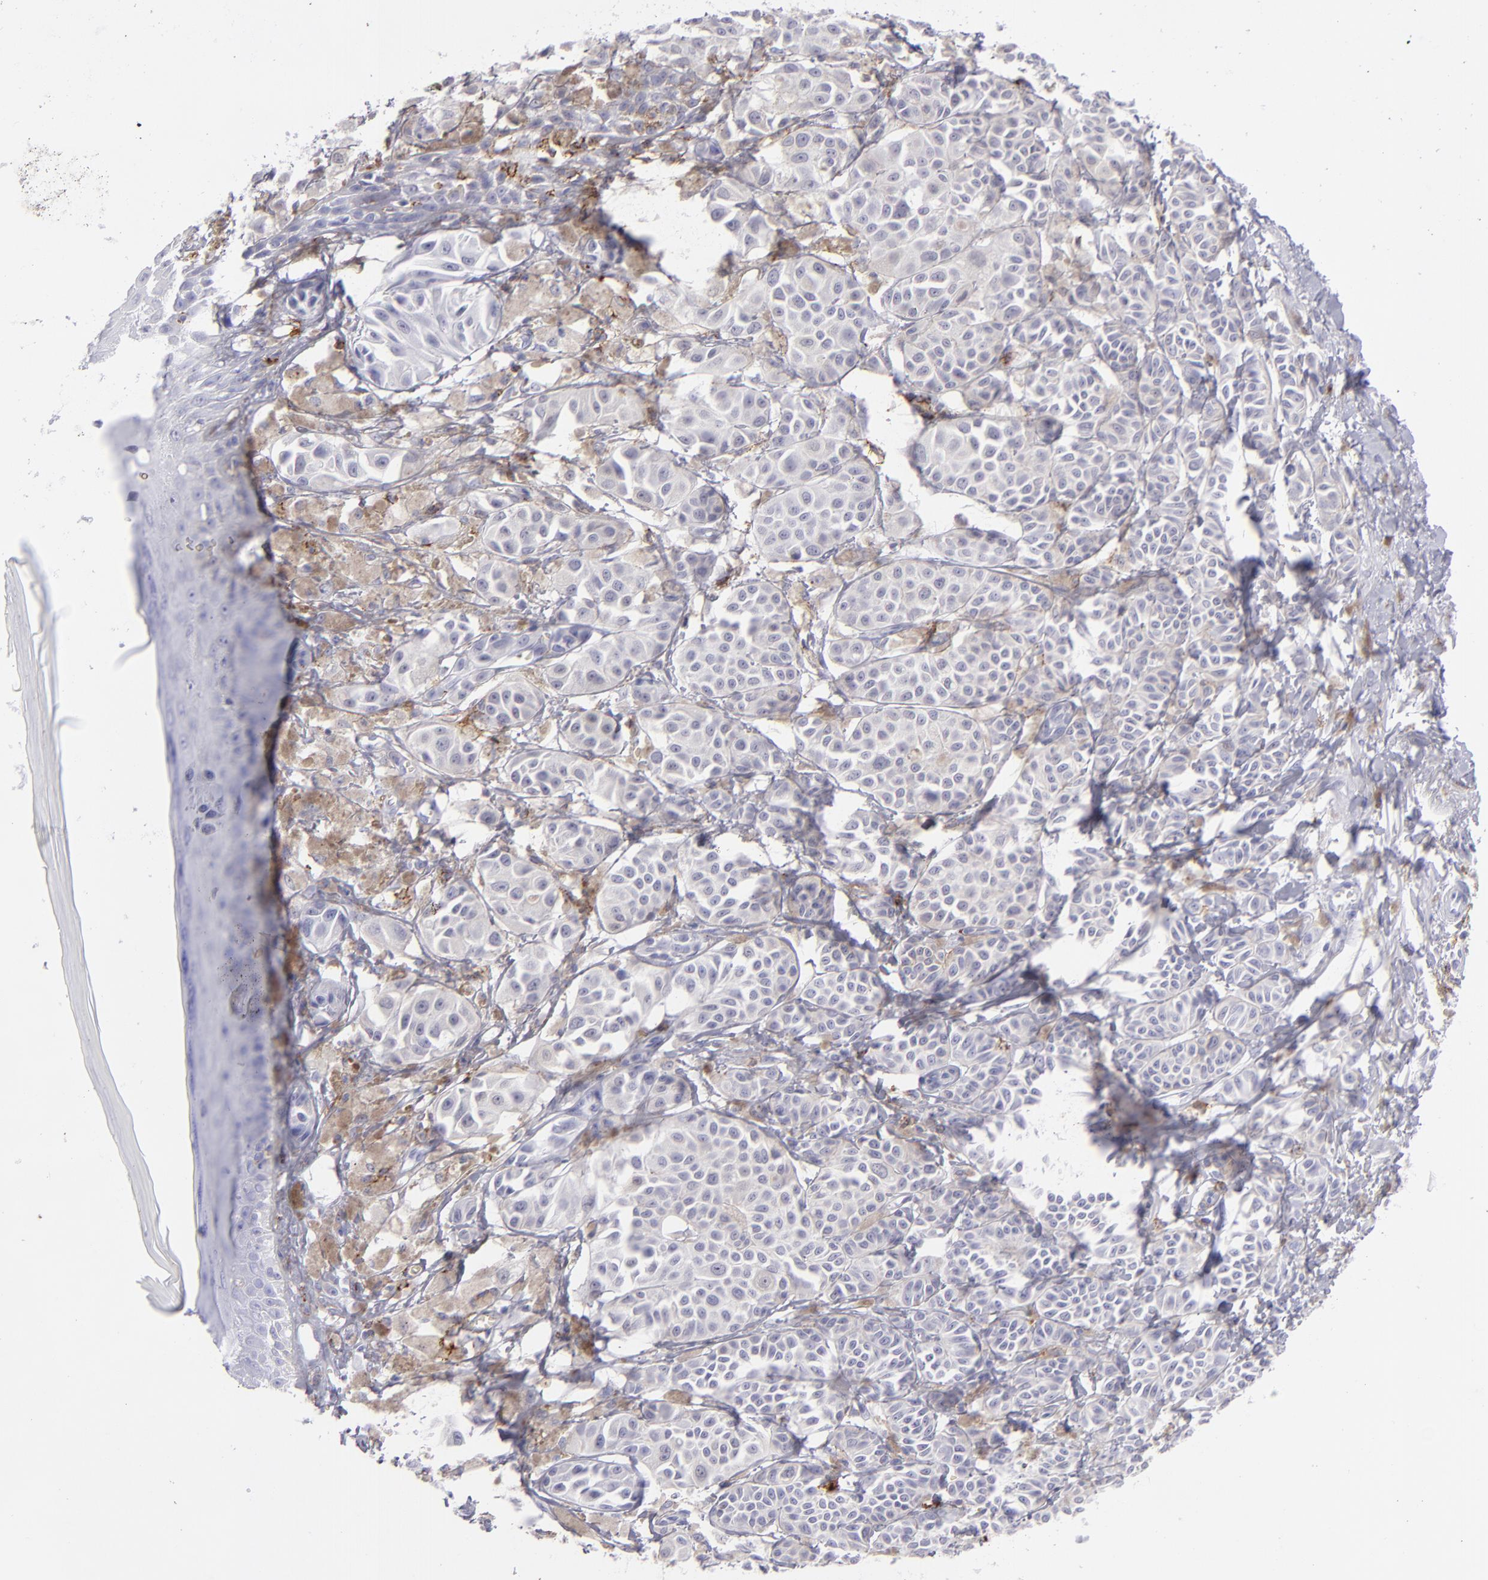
{"staining": {"intensity": "negative", "quantity": "none", "location": "none"}, "tissue": "melanoma", "cell_type": "Tumor cells", "image_type": "cancer", "snomed": [{"axis": "morphology", "description": "Malignant melanoma, NOS"}, {"axis": "topography", "description": "Skin"}], "caption": "The immunohistochemistry micrograph has no significant expression in tumor cells of malignant melanoma tissue.", "gene": "SELPLG", "patient": {"sex": "male", "age": 76}}